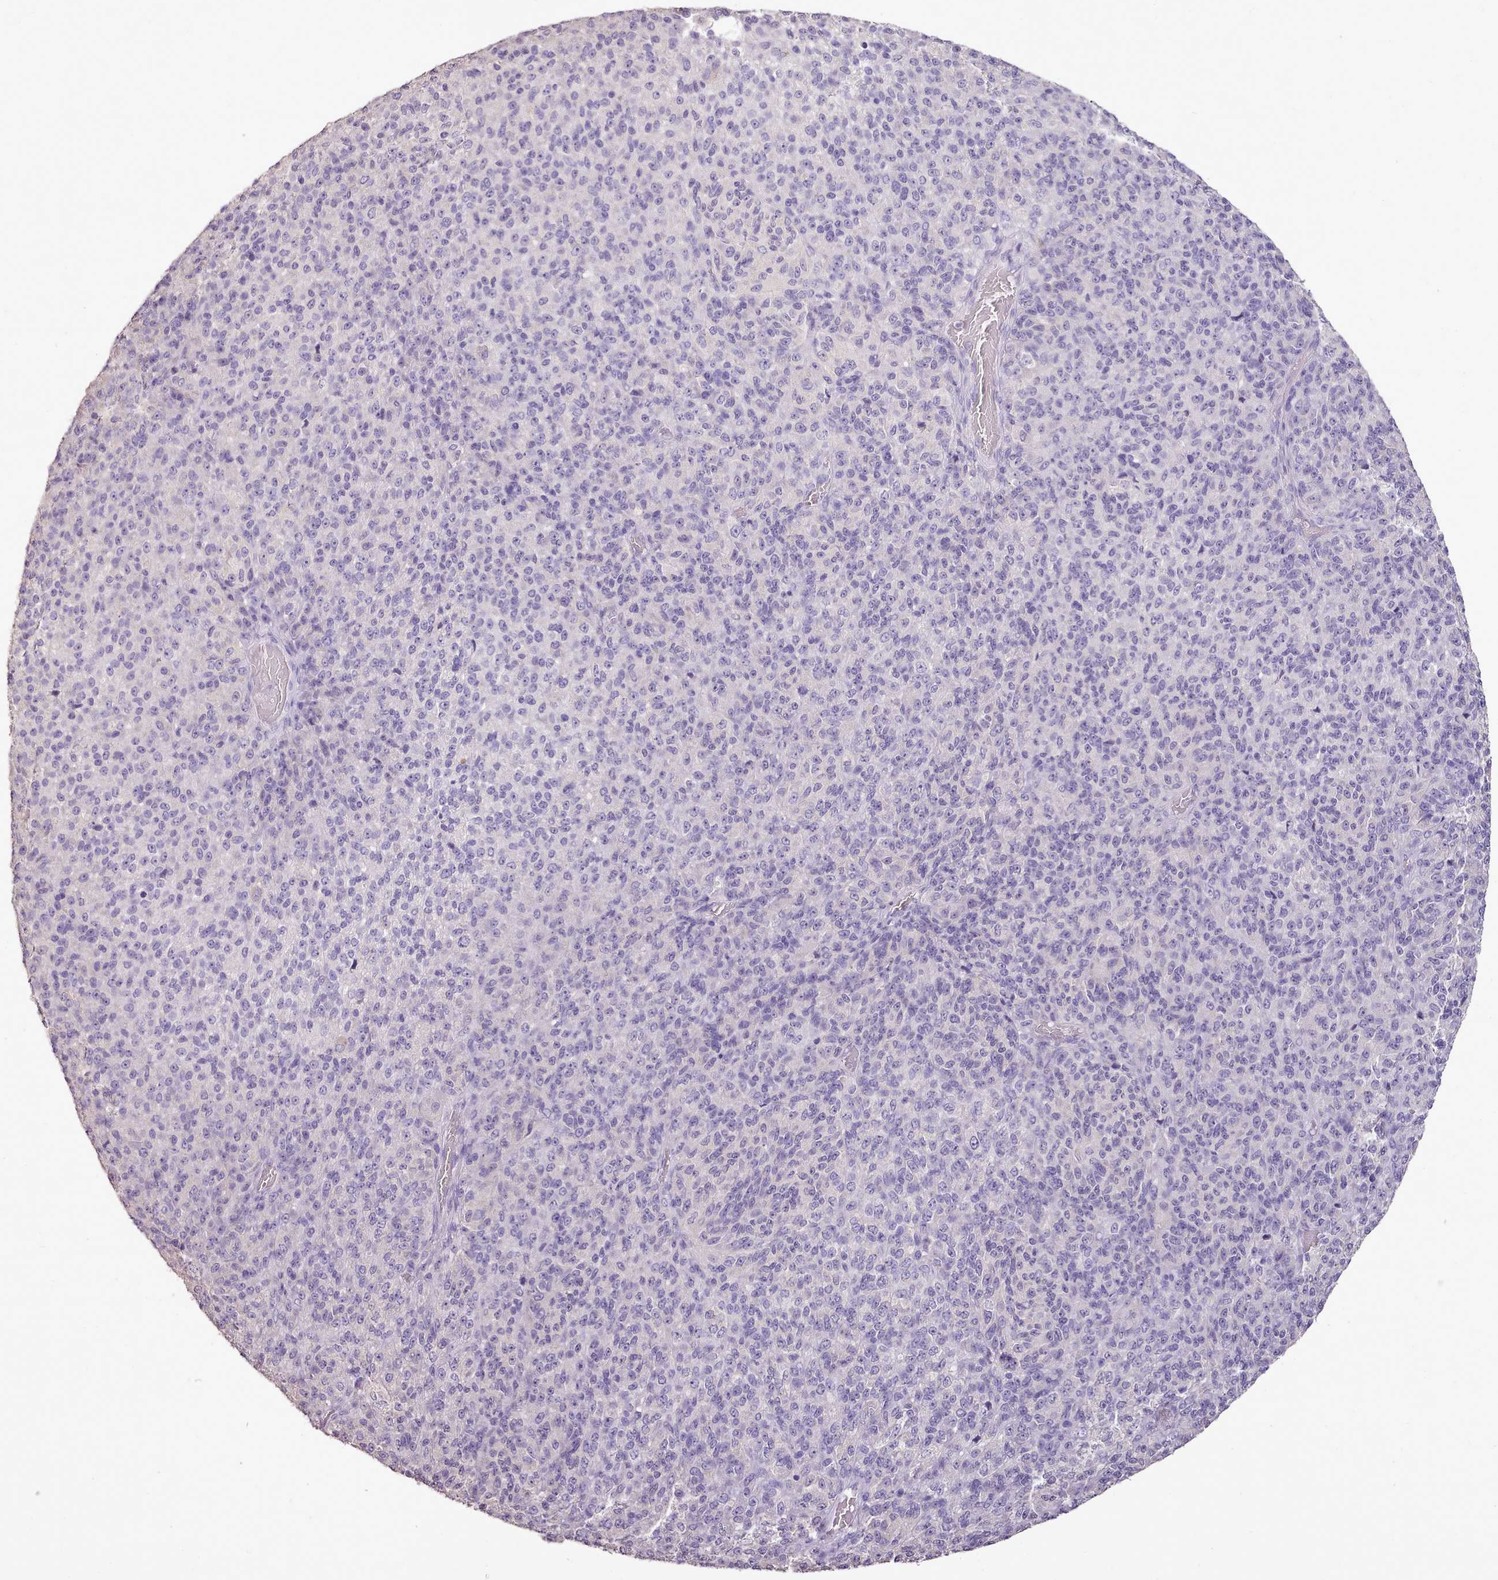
{"staining": {"intensity": "negative", "quantity": "none", "location": "none"}, "tissue": "melanoma", "cell_type": "Tumor cells", "image_type": "cancer", "snomed": [{"axis": "morphology", "description": "Malignant melanoma, Metastatic site"}, {"axis": "topography", "description": "Brain"}], "caption": "The image shows no staining of tumor cells in malignant melanoma (metastatic site).", "gene": "BLOC1S2", "patient": {"sex": "female", "age": 56}}